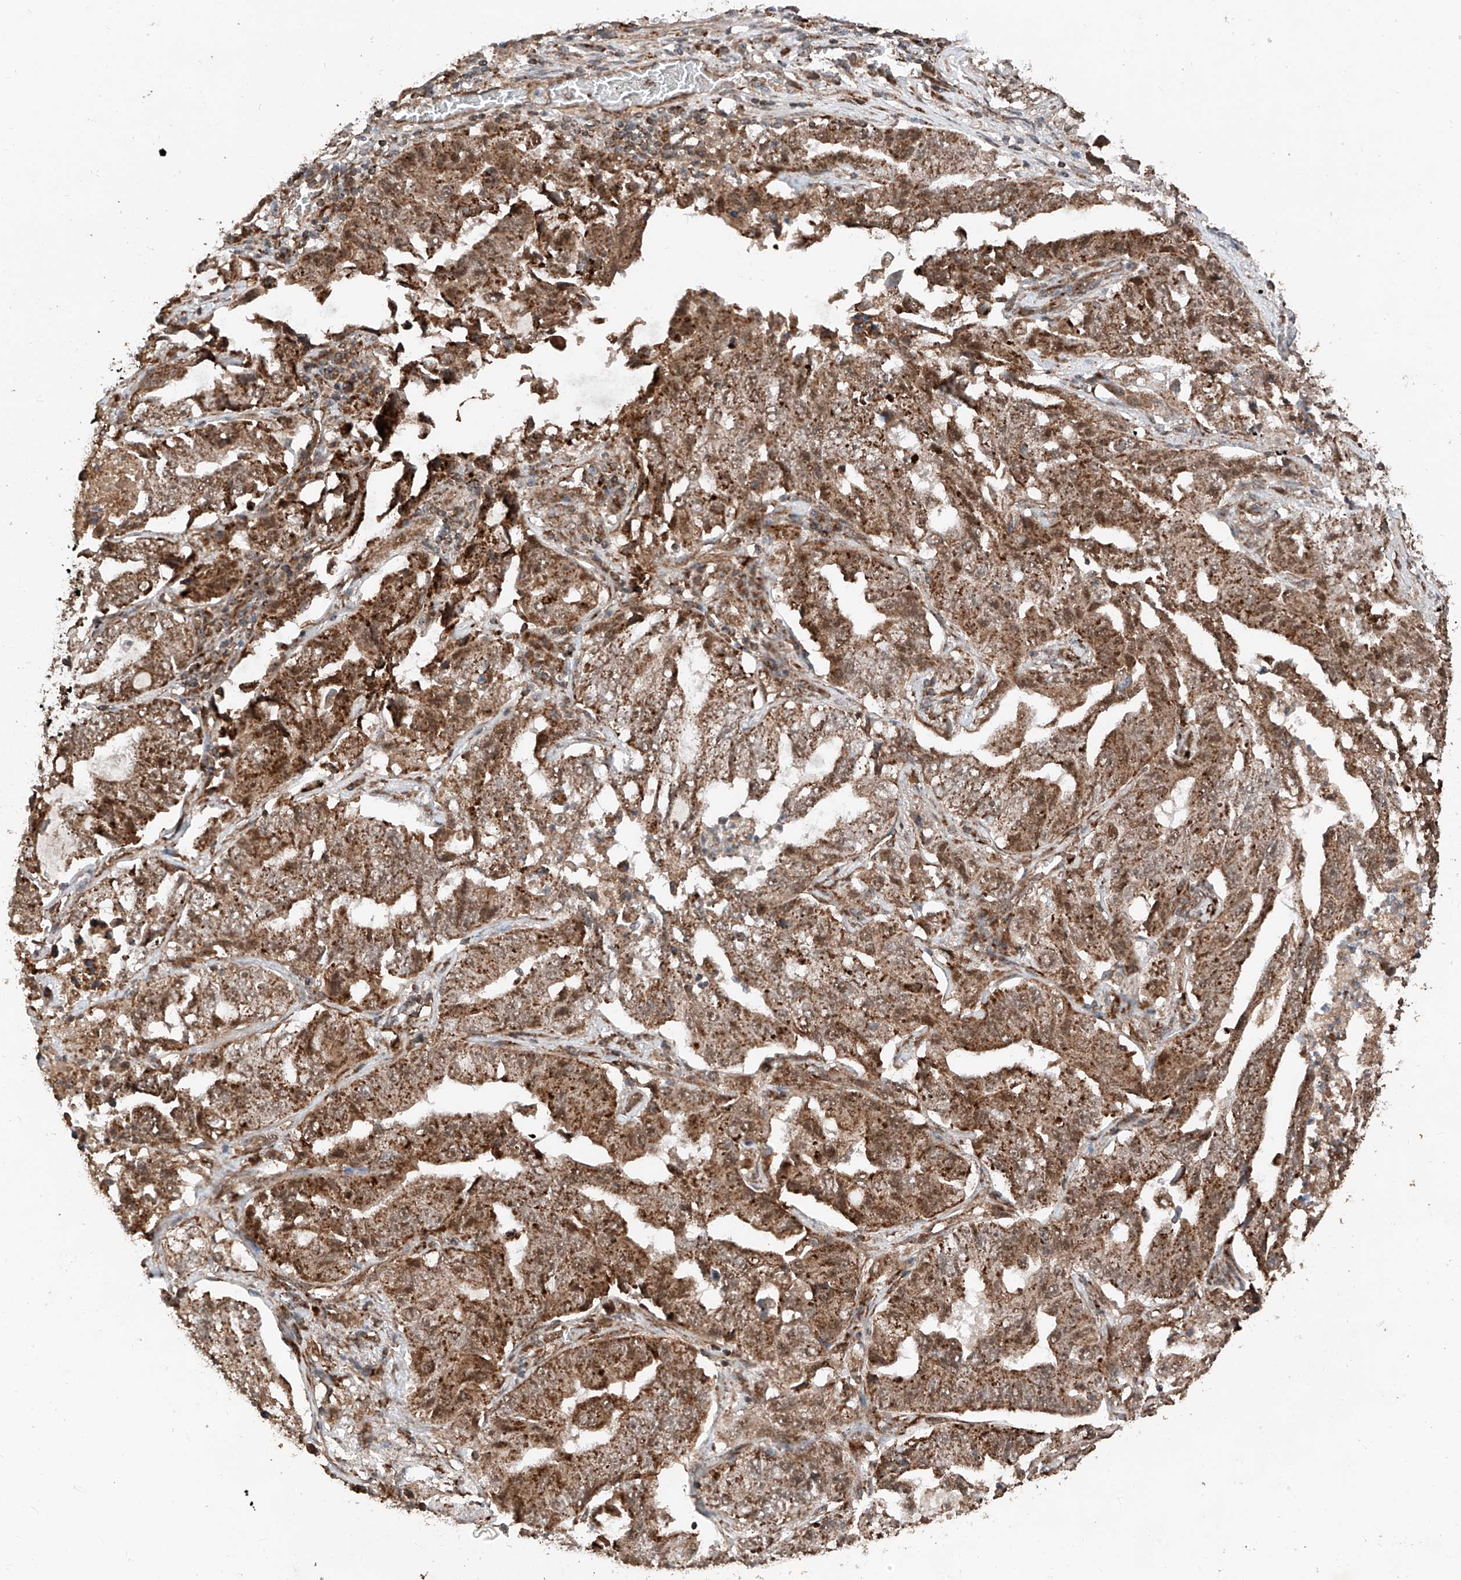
{"staining": {"intensity": "moderate", "quantity": ">75%", "location": "cytoplasmic/membranous"}, "tissue": "lung cancer", "cell_type": "Tumor cells", "image_type": "cancer", "snomed": [{"axis": "morphology", "description": "Adenocarcinoma, NOS"}, {"axis": "topography", "description": "Lung"}], "caption": "The immunohistochemical stain shows moderate cytoplasmic/membranous positivity in tumor cells of adenocarcinoma (lung) tissue. (DAB (3,3'-diaminobenzidine) = brown stain, brightfield microscopy at high magnification).", "gene": "ZSCAN29", "patient": {"sex": "female", "age": 51}}